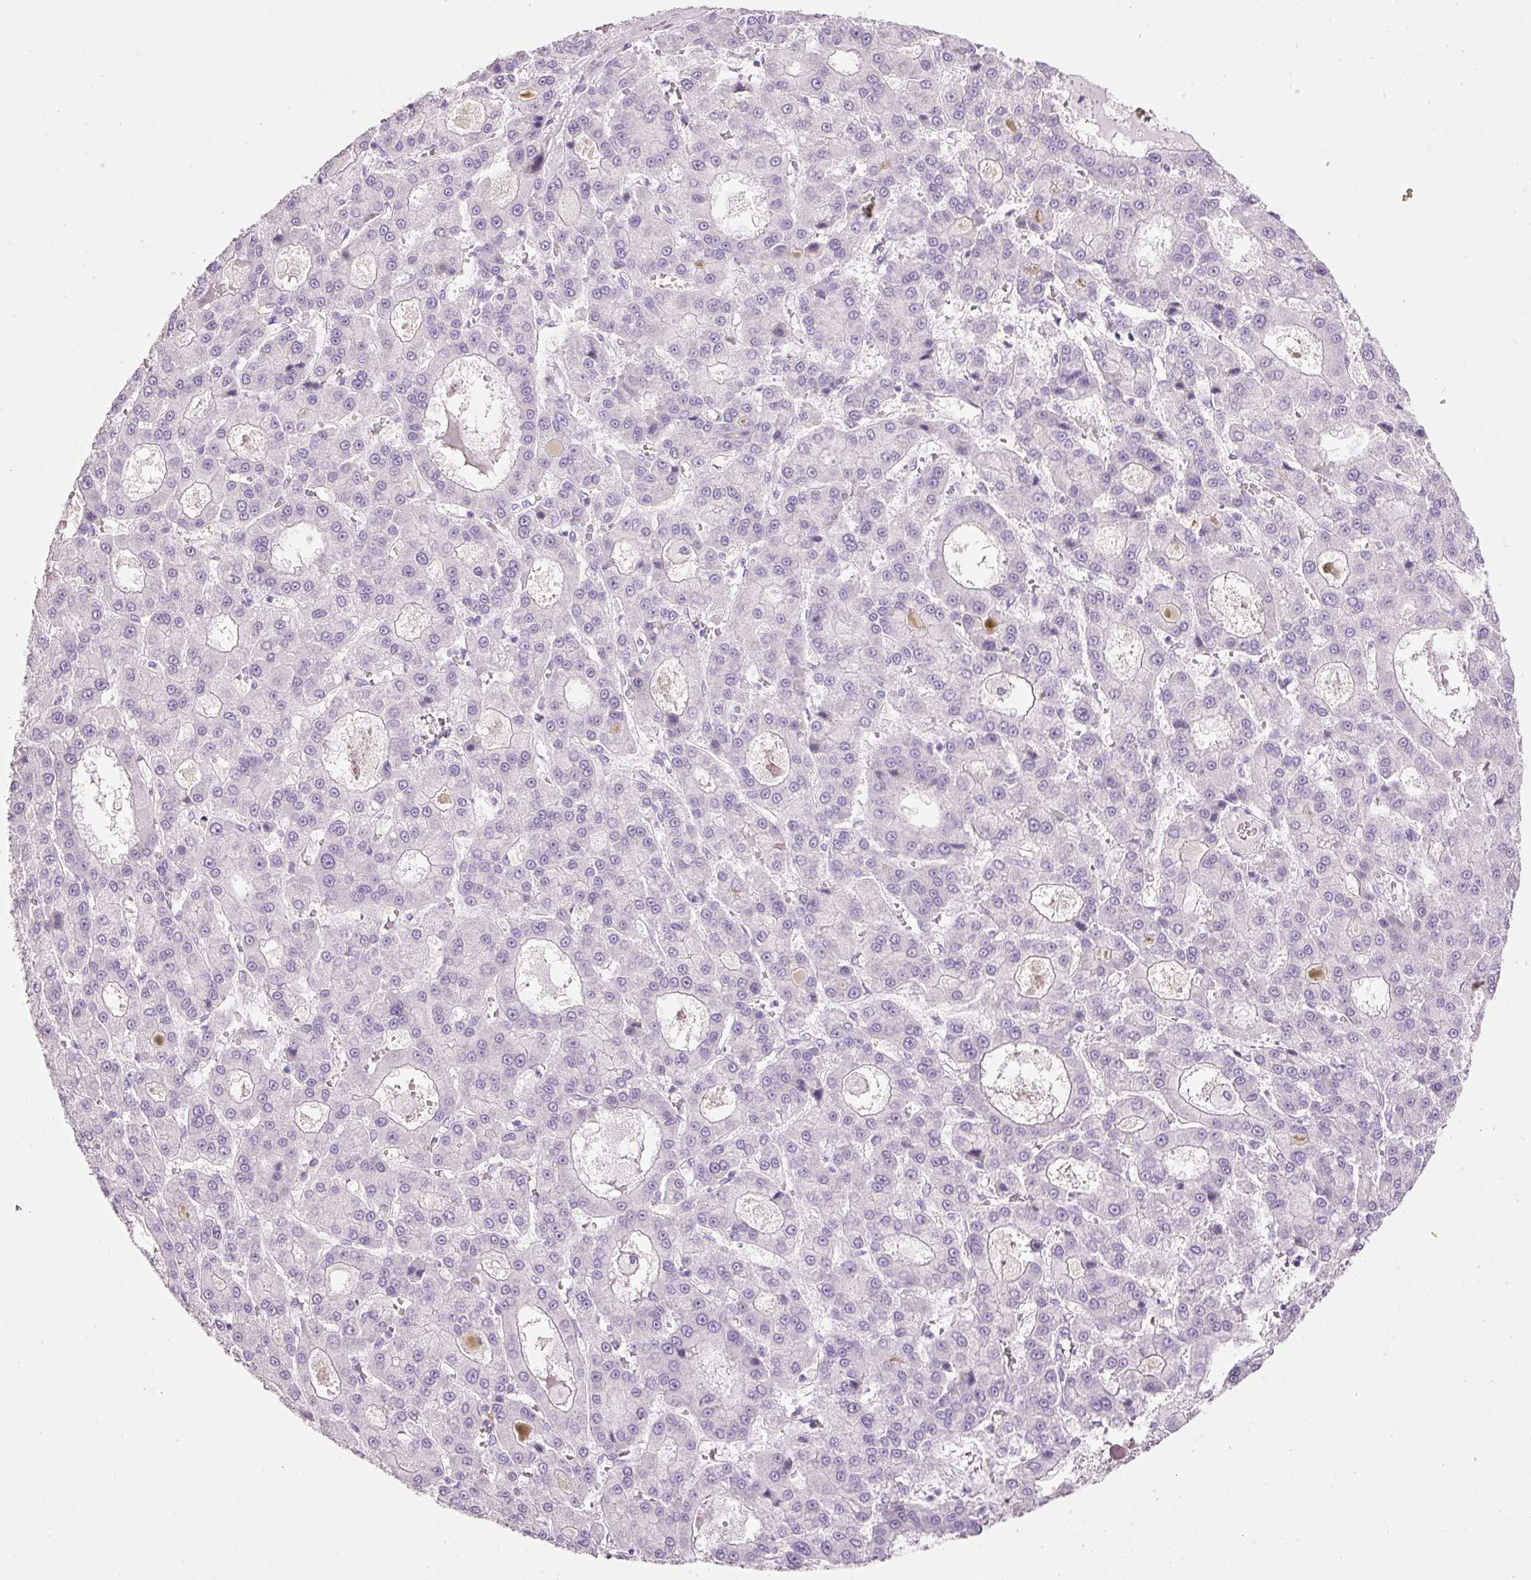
{"staining": {"intensity": "negative", "quantity": "none", "location": "none"}, "tissue": "liver cancer", "cell_type": "Tumor cells", "image_type": "cancer", "snomed": [{"axis": "morphology", "description": "Carcinoma, Hepatocellular, NOS"}, {"axis": "topography", "description": "Liver"}], "caption": "Hepatocellular carcinoma (liver) was stained to show a protein in brown. There is no significant positivity in tumor cells. The staining was performed using DAB to visualize the protein expression in brown, while the nuclei were stained in blue with hematoxylin (Magnification: 20x).", "gene": "SRC", "patient": {"sex": "male", "age": 70}}